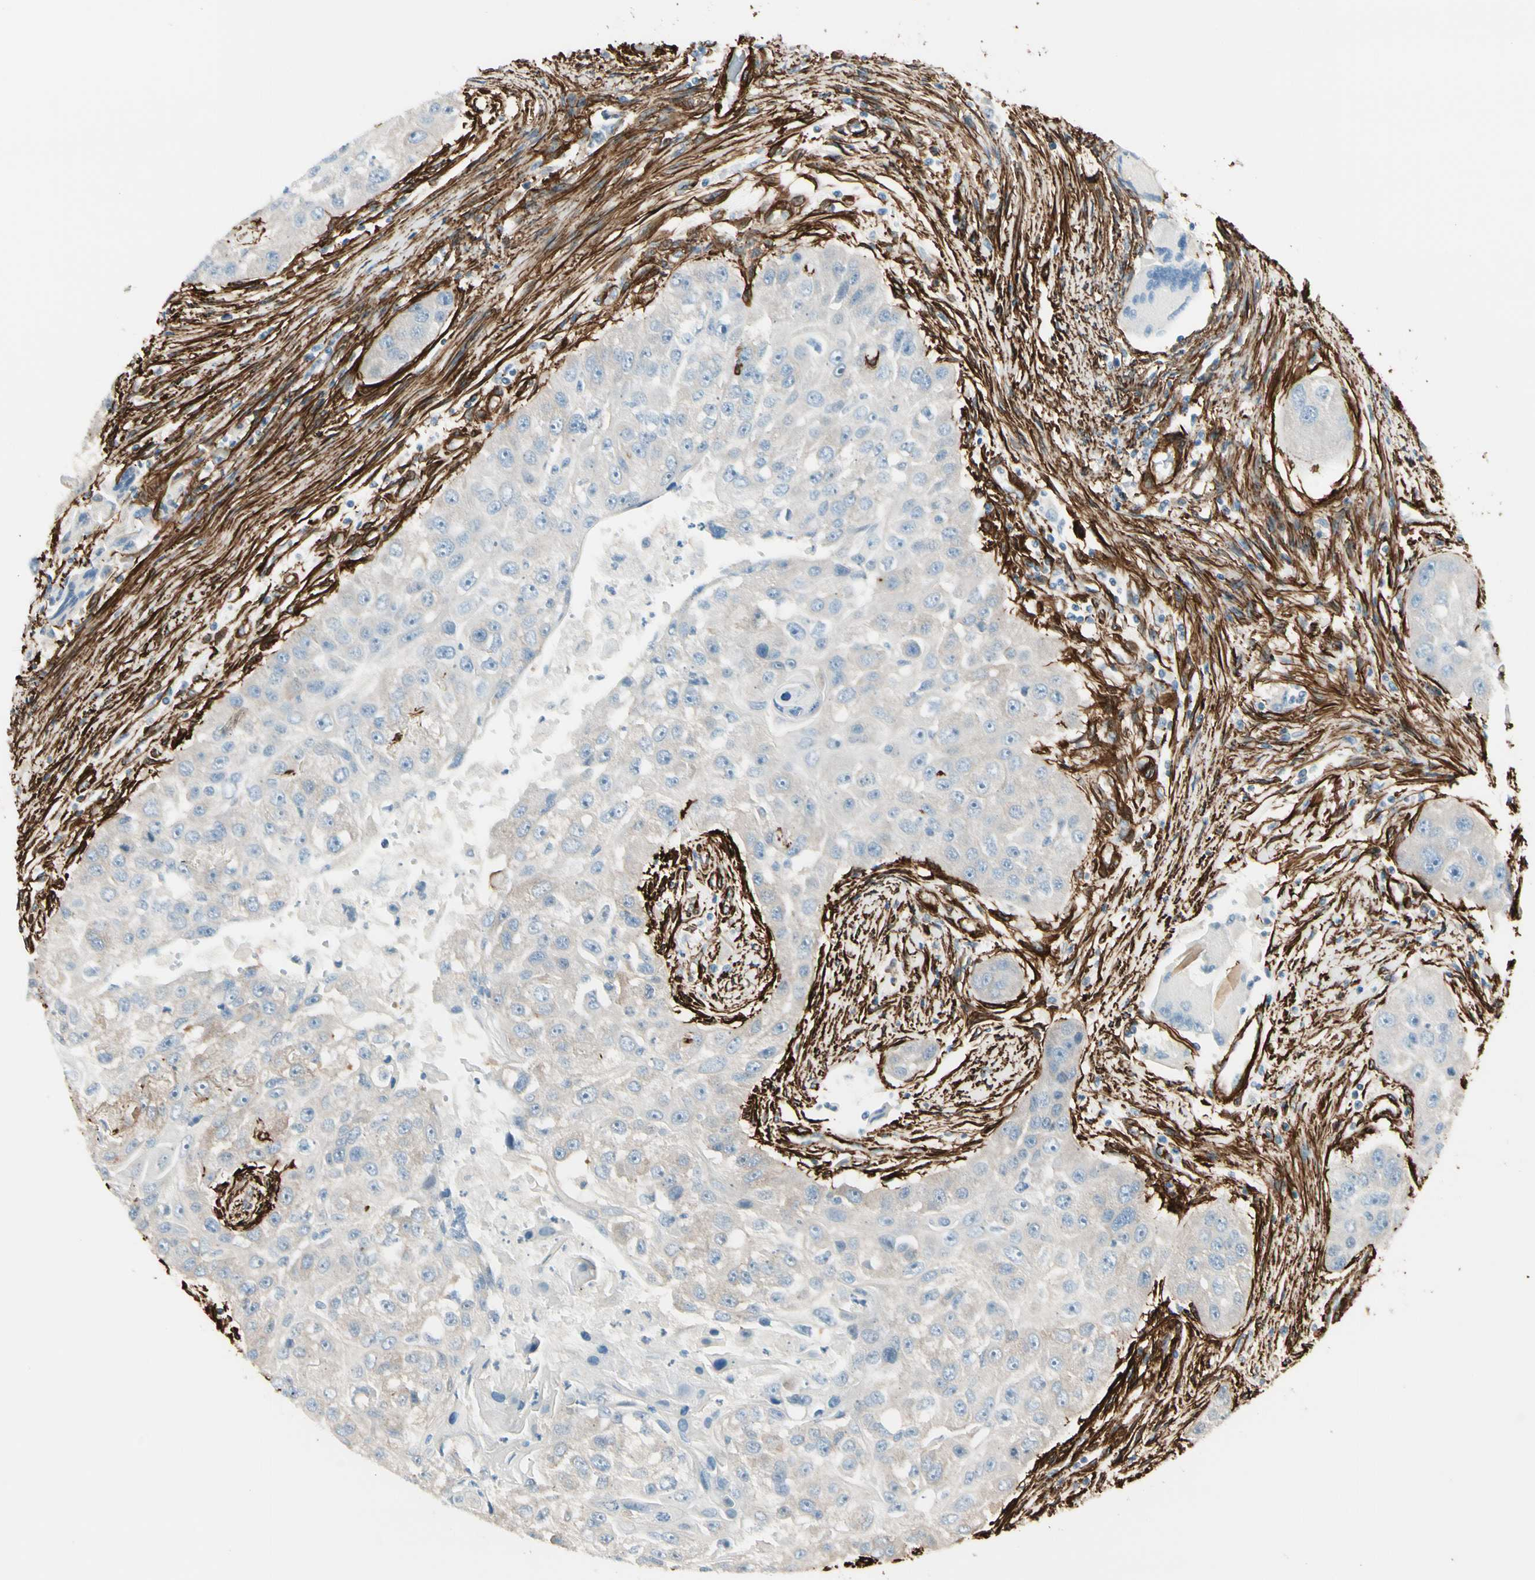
{"staining": {"intensity": "negative", "quantity": "none", "location": "none"}, "tissue": "head and neck cancer", "cell_type": "Tumor cells", "image_type": "cancer", "snomed": [{"axis": "morphology", "description": "Normal tissue, NOS"}, {"axis": "morphology", "description": "Squamous cell carcinoma, NOS"}, {"axis": "topography", "description": "Skeletal muscle"}, {"axis": "topography", "description": "Head-Neck"}], "caption": "Human squamous cell carcinoma (head and neck) stained for a protein using immunohistochemistry (IHC) demonstrates no positivity in tumor cells.", "gene": "CALD1", "patient": {"sex": "male", "age": 51}}